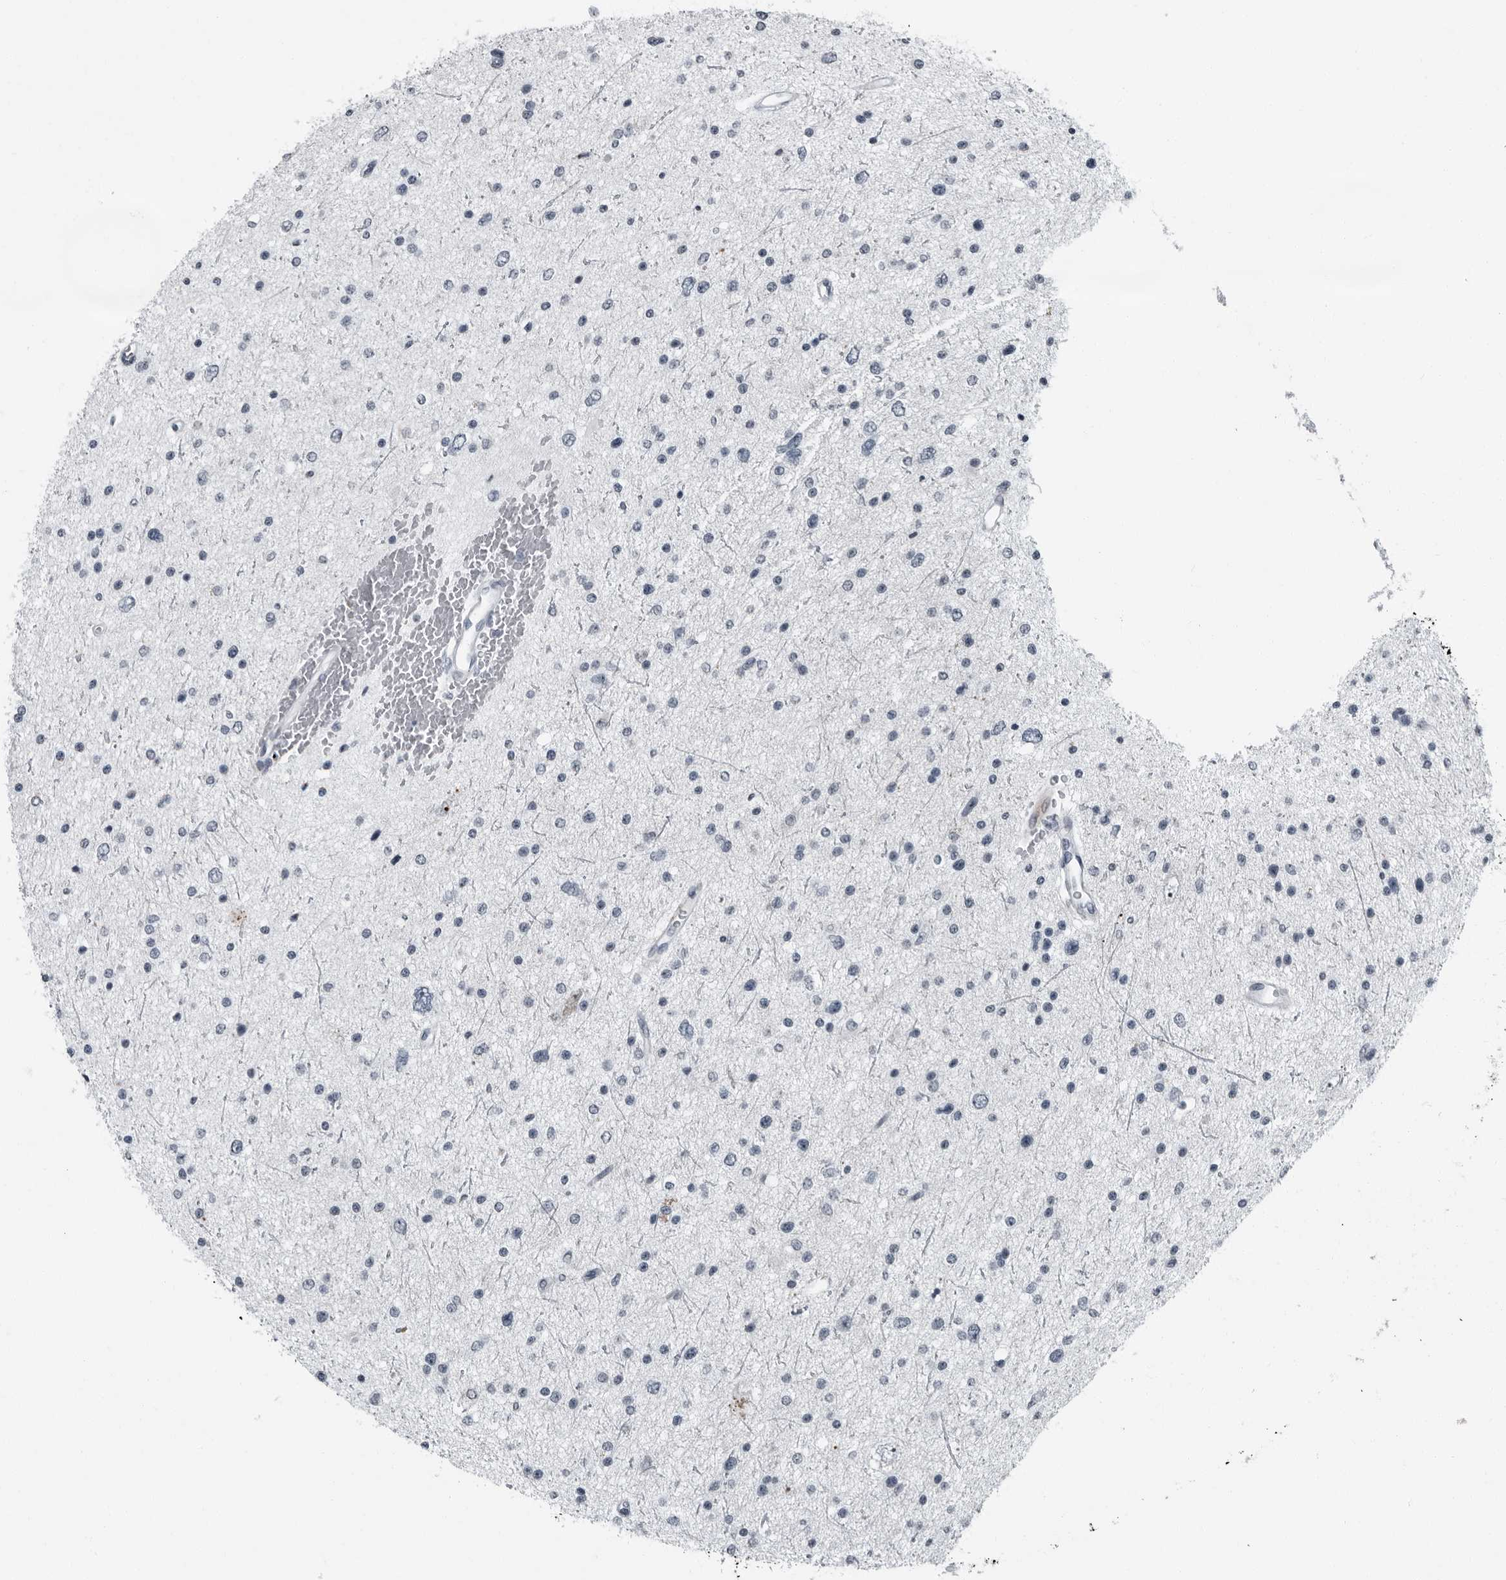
{"staining": {"intensity": "negative", "quantity": "none", "location": "none"}, "tissue": "glioma", "cell_type": "Tumor cells", "image_type": "cancer", "snomed": [{"axis": "morphology", "description": "Glioma, malignant, Low grade"}, {"axis": "topography", "description": "Brain"}], "caption": "This image is of malignant glioma (low-grade) stained with IHC to label a protein in brown with the nuclei are counter-stained blue. There is no staining in tumor cells.", "gene": "PDCD11", "patient": {"sex": "female", "age": 37}}